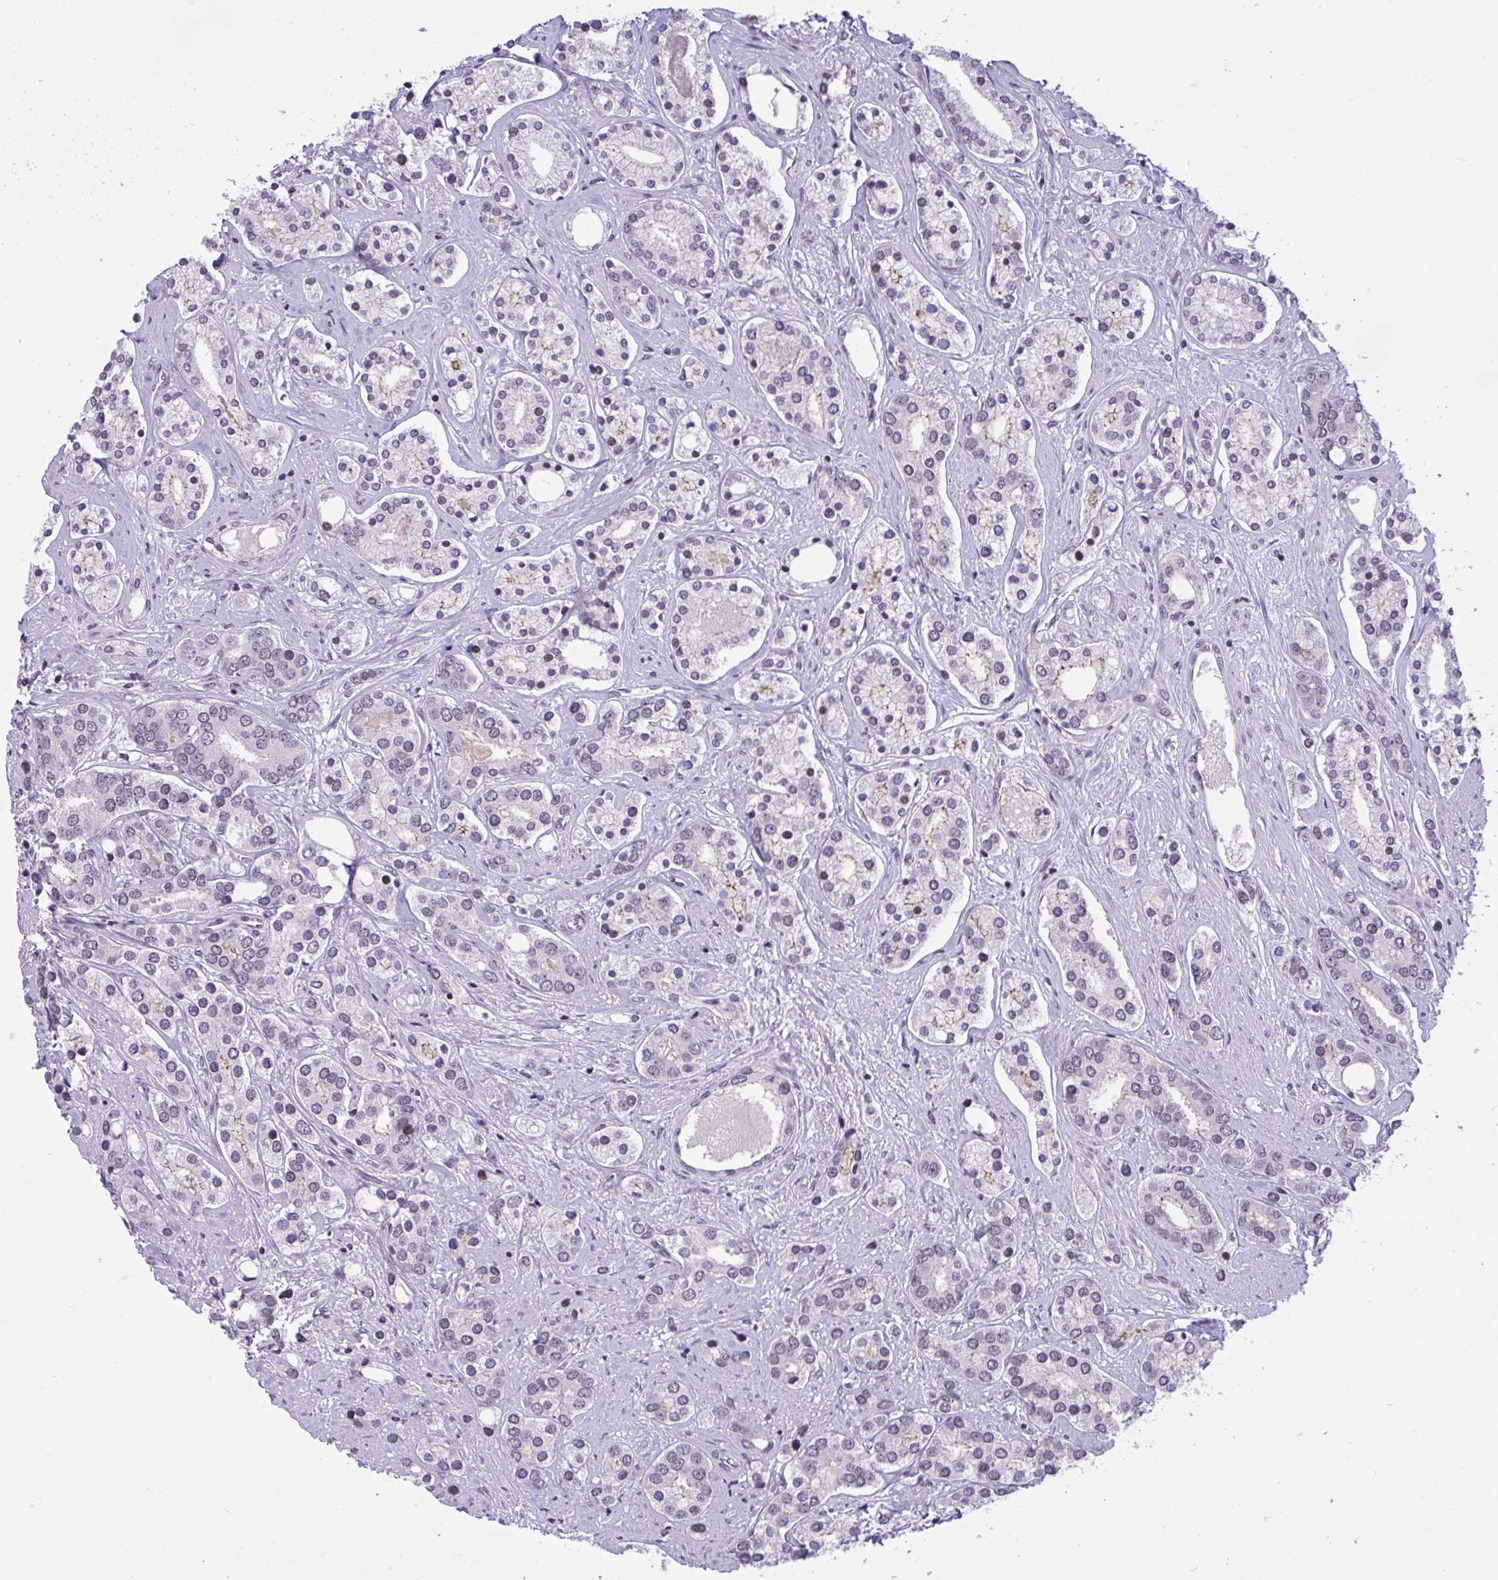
{"staining": {"intensity": "negative", "quantity": "none", "location": "none"}, "tissue": "prostate cancer", "cell_type": "Tumor cells", "image_type": "cancer", "snomed": [{"axis": "morphology", "description": "Adenocarcinoma, High grade"}, {"axis": "topography", "description": "Prostate"}], "caption": "Tumor cells show no significant protein expression in high-grade adenocarcinoma (prostate). The staining was performed using DAB (3,3'-diaminobenzidine) to visualize the protein expression in brown, while the nuclei were stained in blue with hematoxylin (Magnification: 20x).", "gene": "ZFHX3", "patient": {"sex": "male", "age": 58}}